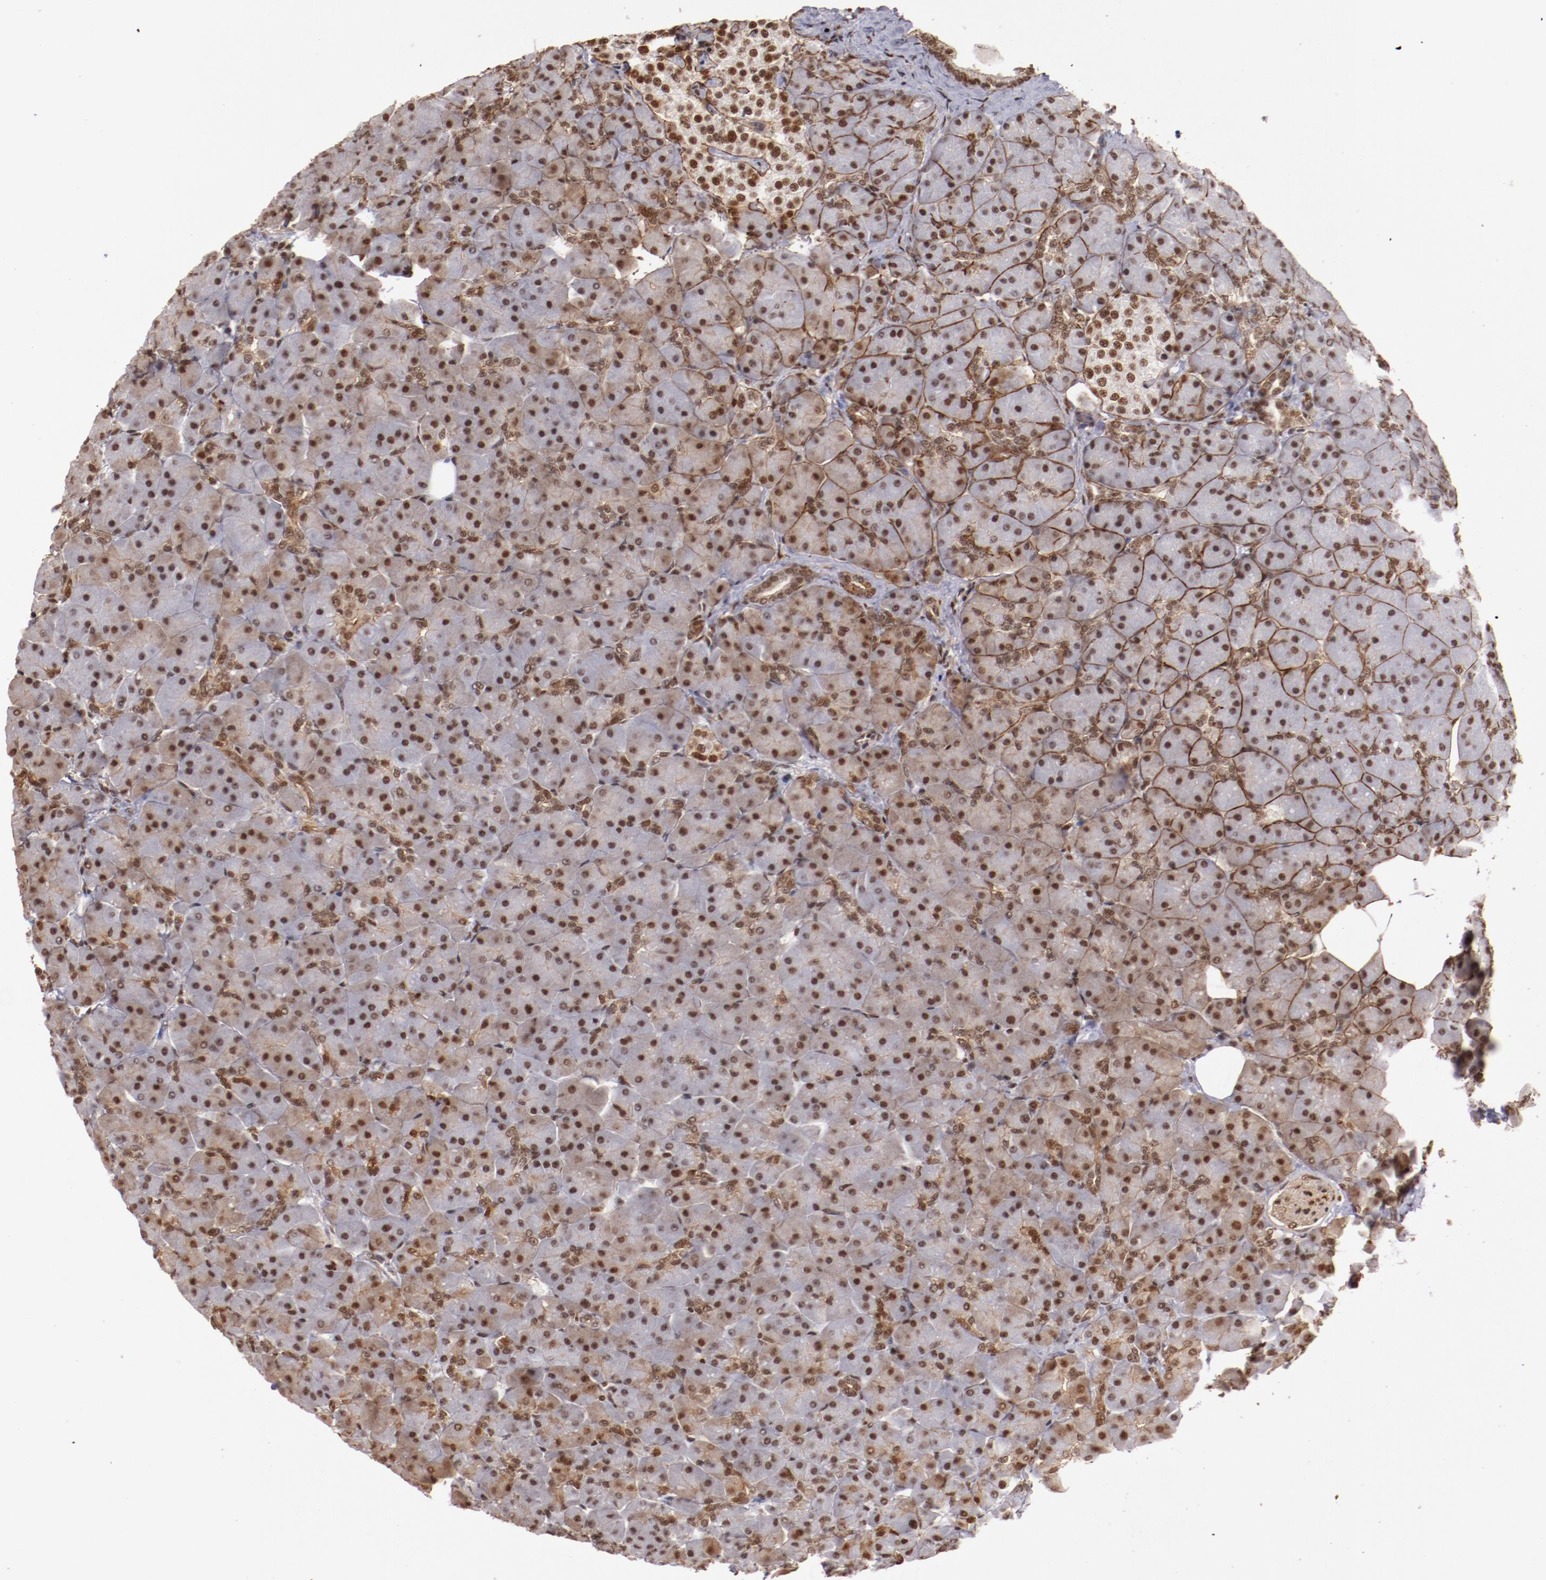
{"staining": {"intensity": "moderate", "quantity": ">75%", "location": "cytoplasmic/membranous,nuclear"}, "tissue": "pancreas", "cell_type": "Exocrine glandular cells", "image_type": "normal", "snomed": [{"axis": "morphology", "description": "Normal tissue, NOS"}, {"axis": "topography", "description": "Pancreas"}], "caption": "The image reveals staining of benign pancreas, revealing moderate cytoplasmic/membranous,nuclear protein expression (brown color) within exocrine glandular cells. The protein of interest is shown in brown color, while the nuclei are stained blue.", "gene": "STAG2", "patient": {"sex": "male", "age": 66}}